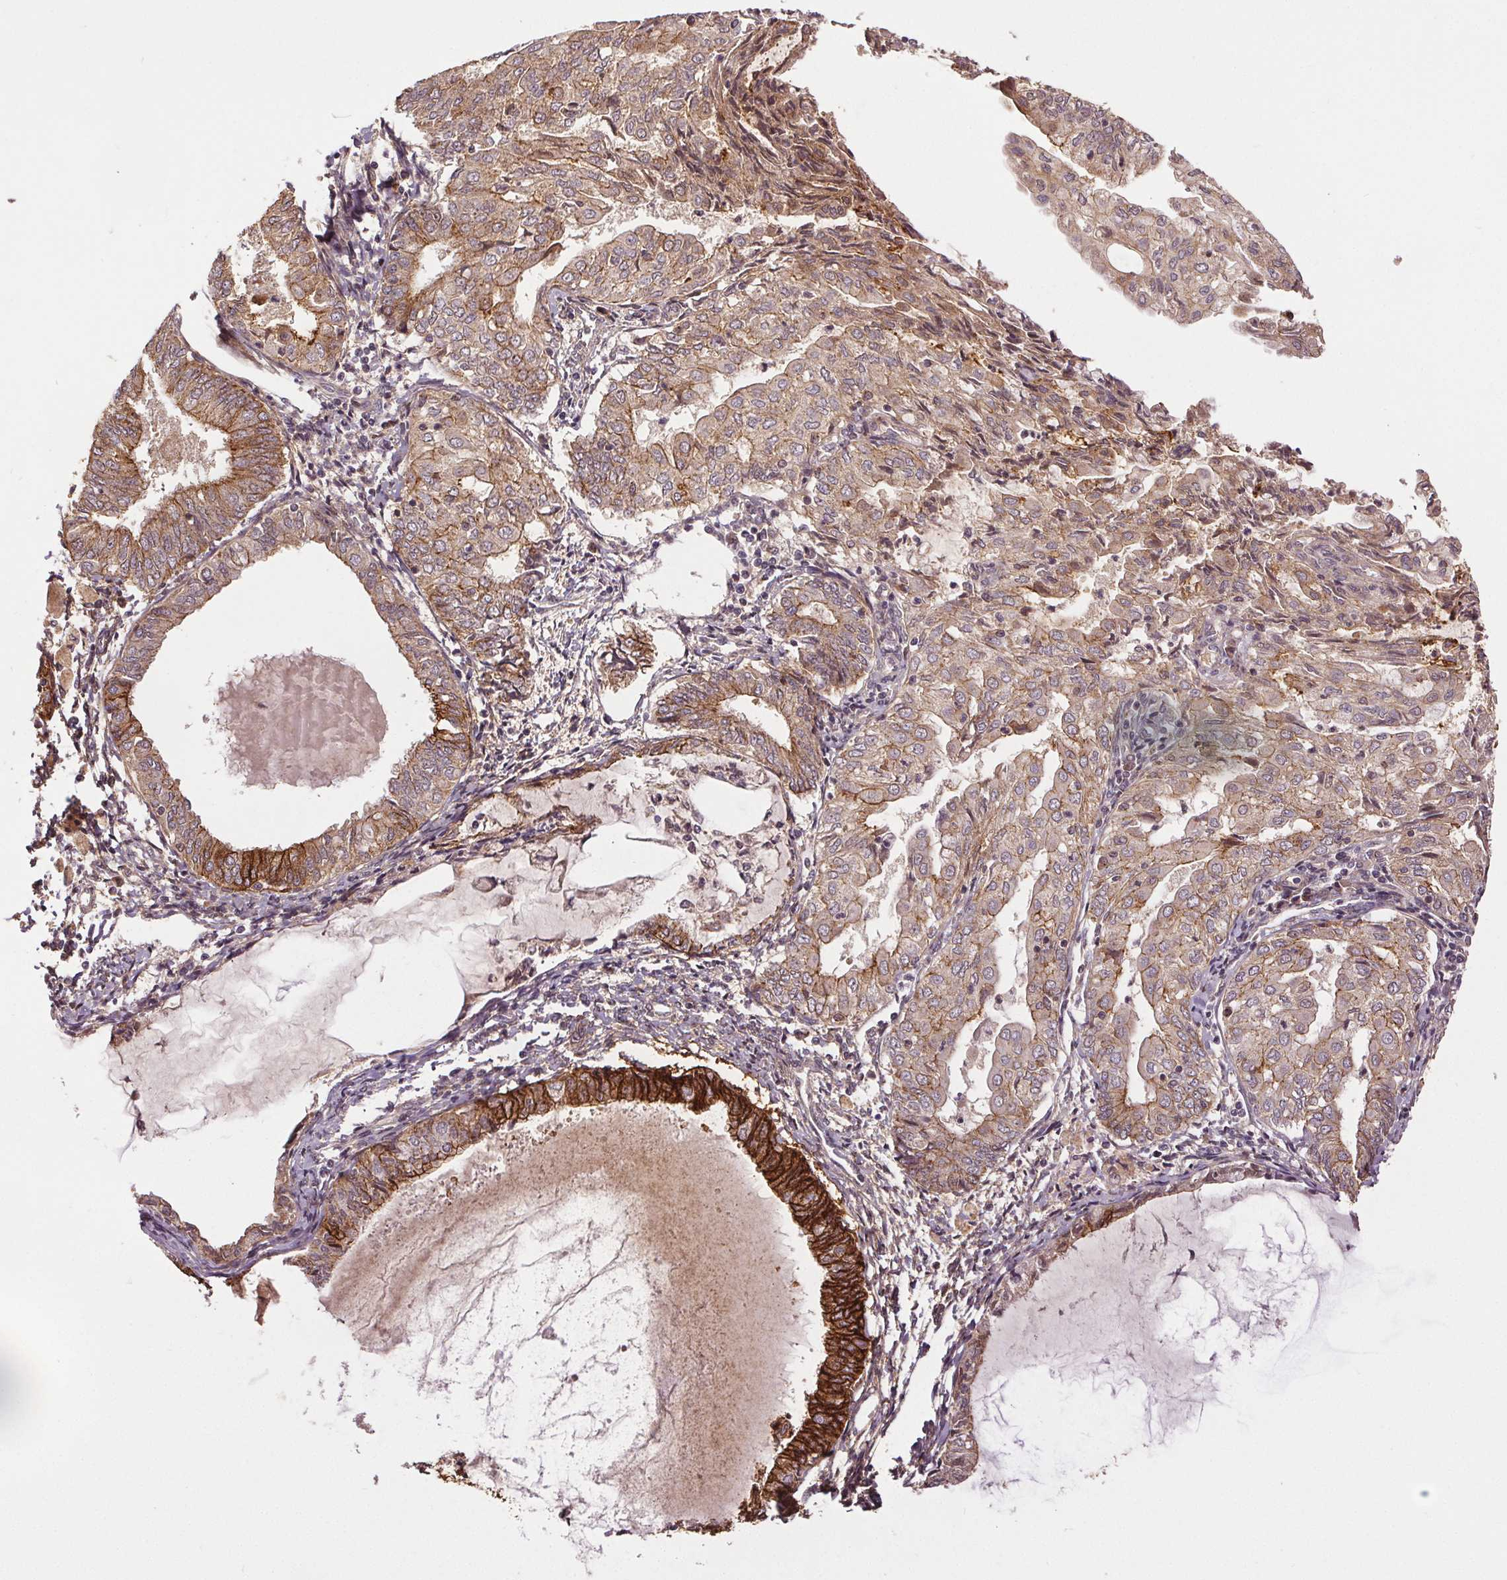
{"staining": {"intensity": "moderate", "quantity": ">75%", "location": "cytoplasmic/membranous"}, "tissue": "endometrial cancer", "cell_type": "Tumor cells", "image_type": "cancer", "snomed": [{"axis": "morphology", "description": "Adenocarcinoma, NOS"}, {"axis": "topography", "description": "Endometrium"}], "caption": "This photomicrograph demonstrates IHC staining of human endometrial cancer (adenocarcinoma), with medium moderate cytoplasmic/membranous expression in approximately >75% of tumor cells.", "gene": "EPHB3", "patient": {"sex": "female", "age": 68}}